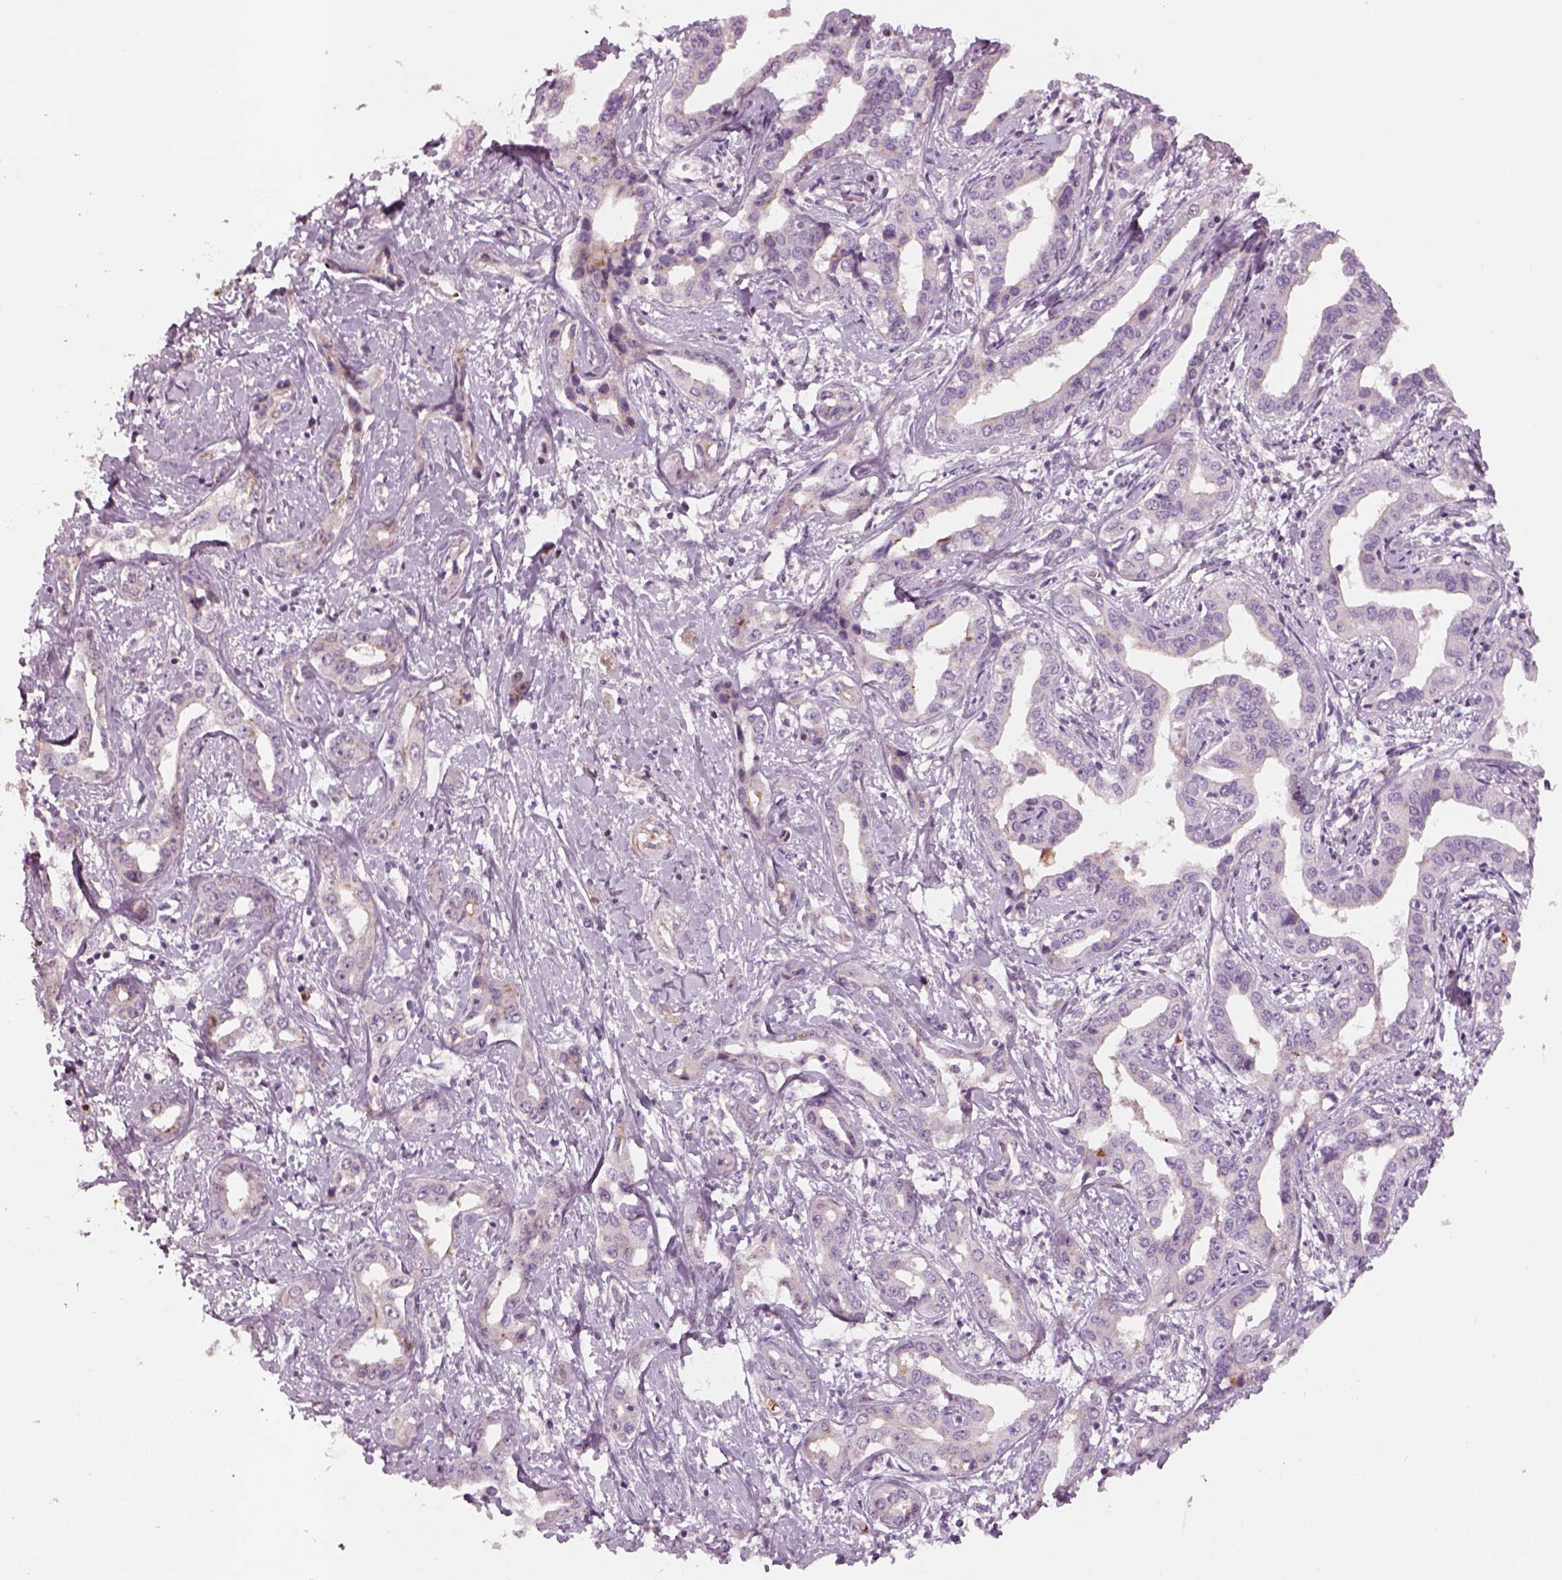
{"staining": {"intensity": "negative", "quantity": "none", "location": "none"}, "tissue": "liver cancer", "cell_type": "Tumor cells", "image_type": "cancer", "snomed": [{"axis": "morphology", "description": "Cholangiocarcinoma"}, {"axis": "topography", "description": "Liver"}], "caption": "Tumor cells show no significant protein staining in liver cholangiocarcinoma. (DAB (3,3'-diaminobenzidine) IHC with hematoxylin counter stain).", "gene": "PABPC1L2B", "patient": {"sex": "male", "age": 59}}